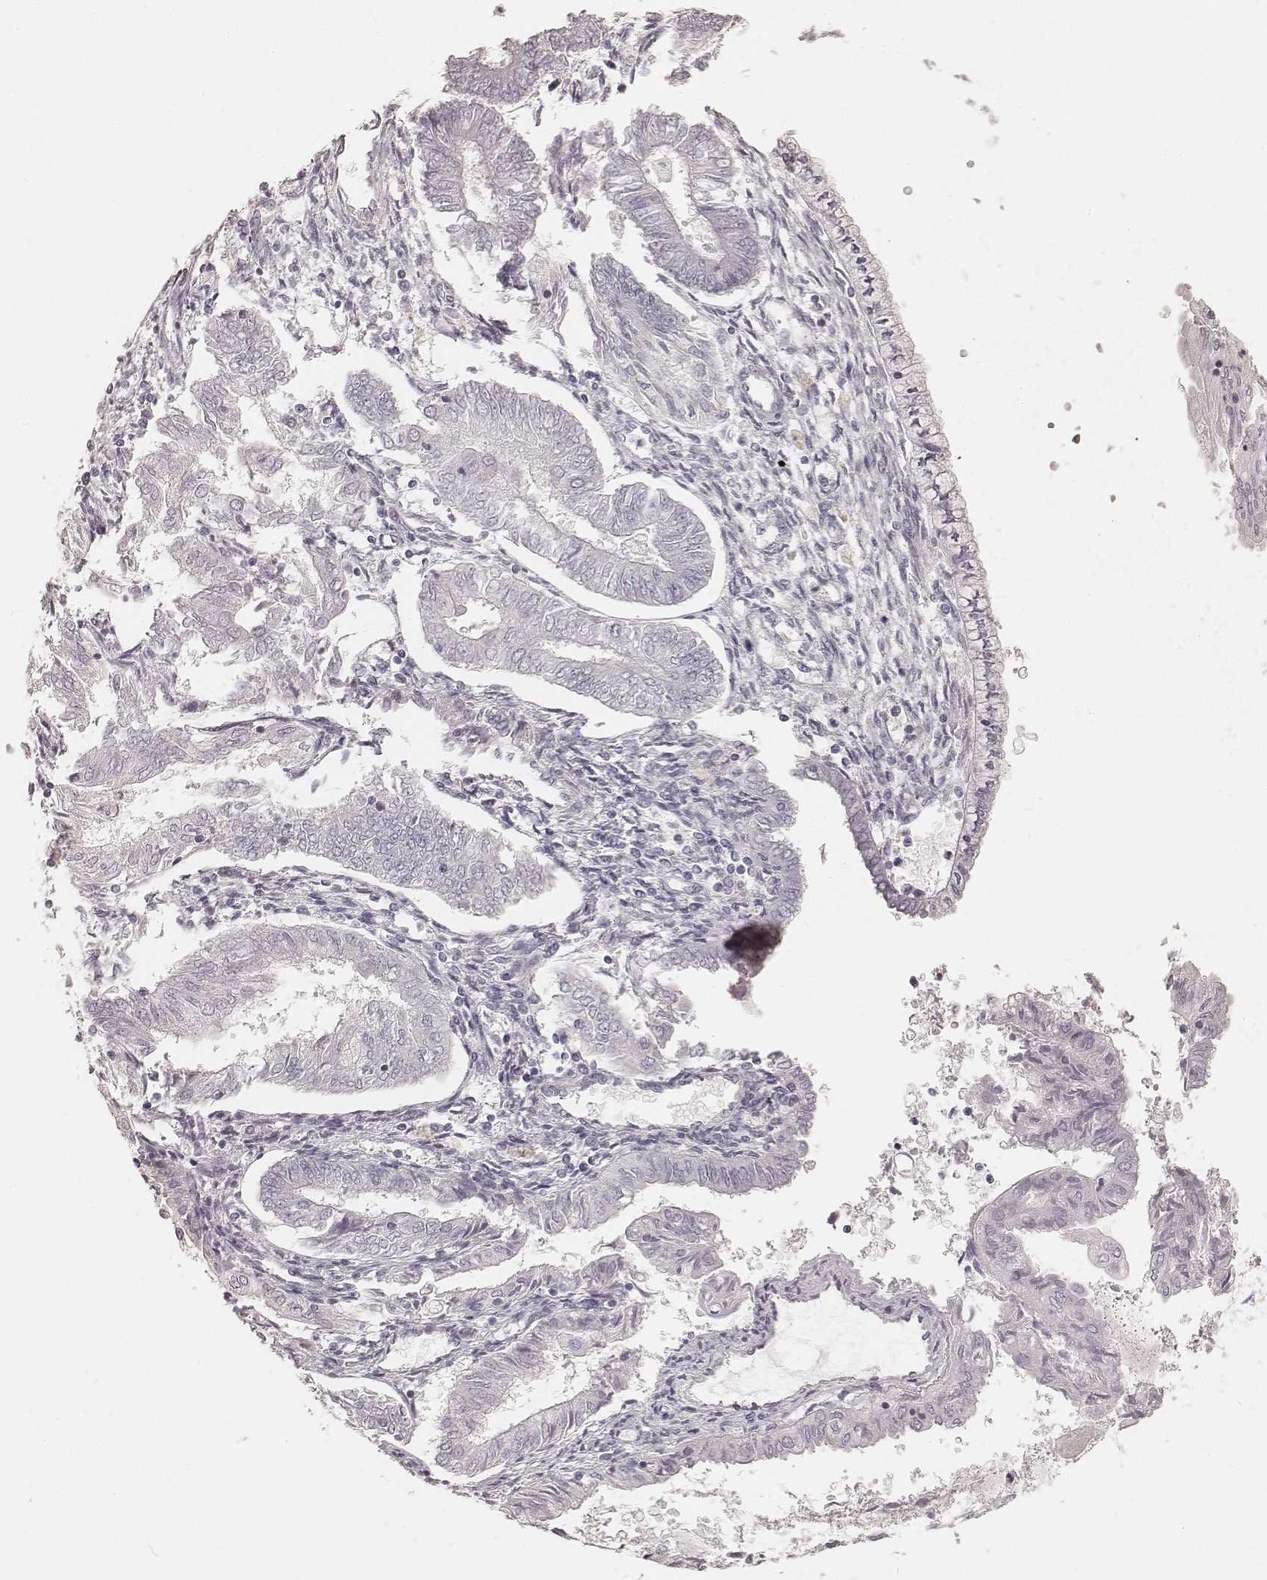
{"staining": {"intensity": "negative", "quantity": "none", "location": "none"}, "tissue": "endometrial cancer", "cell_type": "Tumor cells", "image_type": "cancer", "snomed": [{"axis": "morphology", "description": "Adenocarcinoma, NOS"}, {"axis": "topography", "description": "Endometrium"}], "caption": "DAB immunohistochemical staining of human endometrial cancer reveals no significant expression in tumor cells. (Stains: DAB immunohistochemistry (IHC) with hematoxylin counter stain, Microscopy: brightfield microscopy at high magnification).", "gene": "KRT26", "patient": {"sex": "female", "age": 68}}